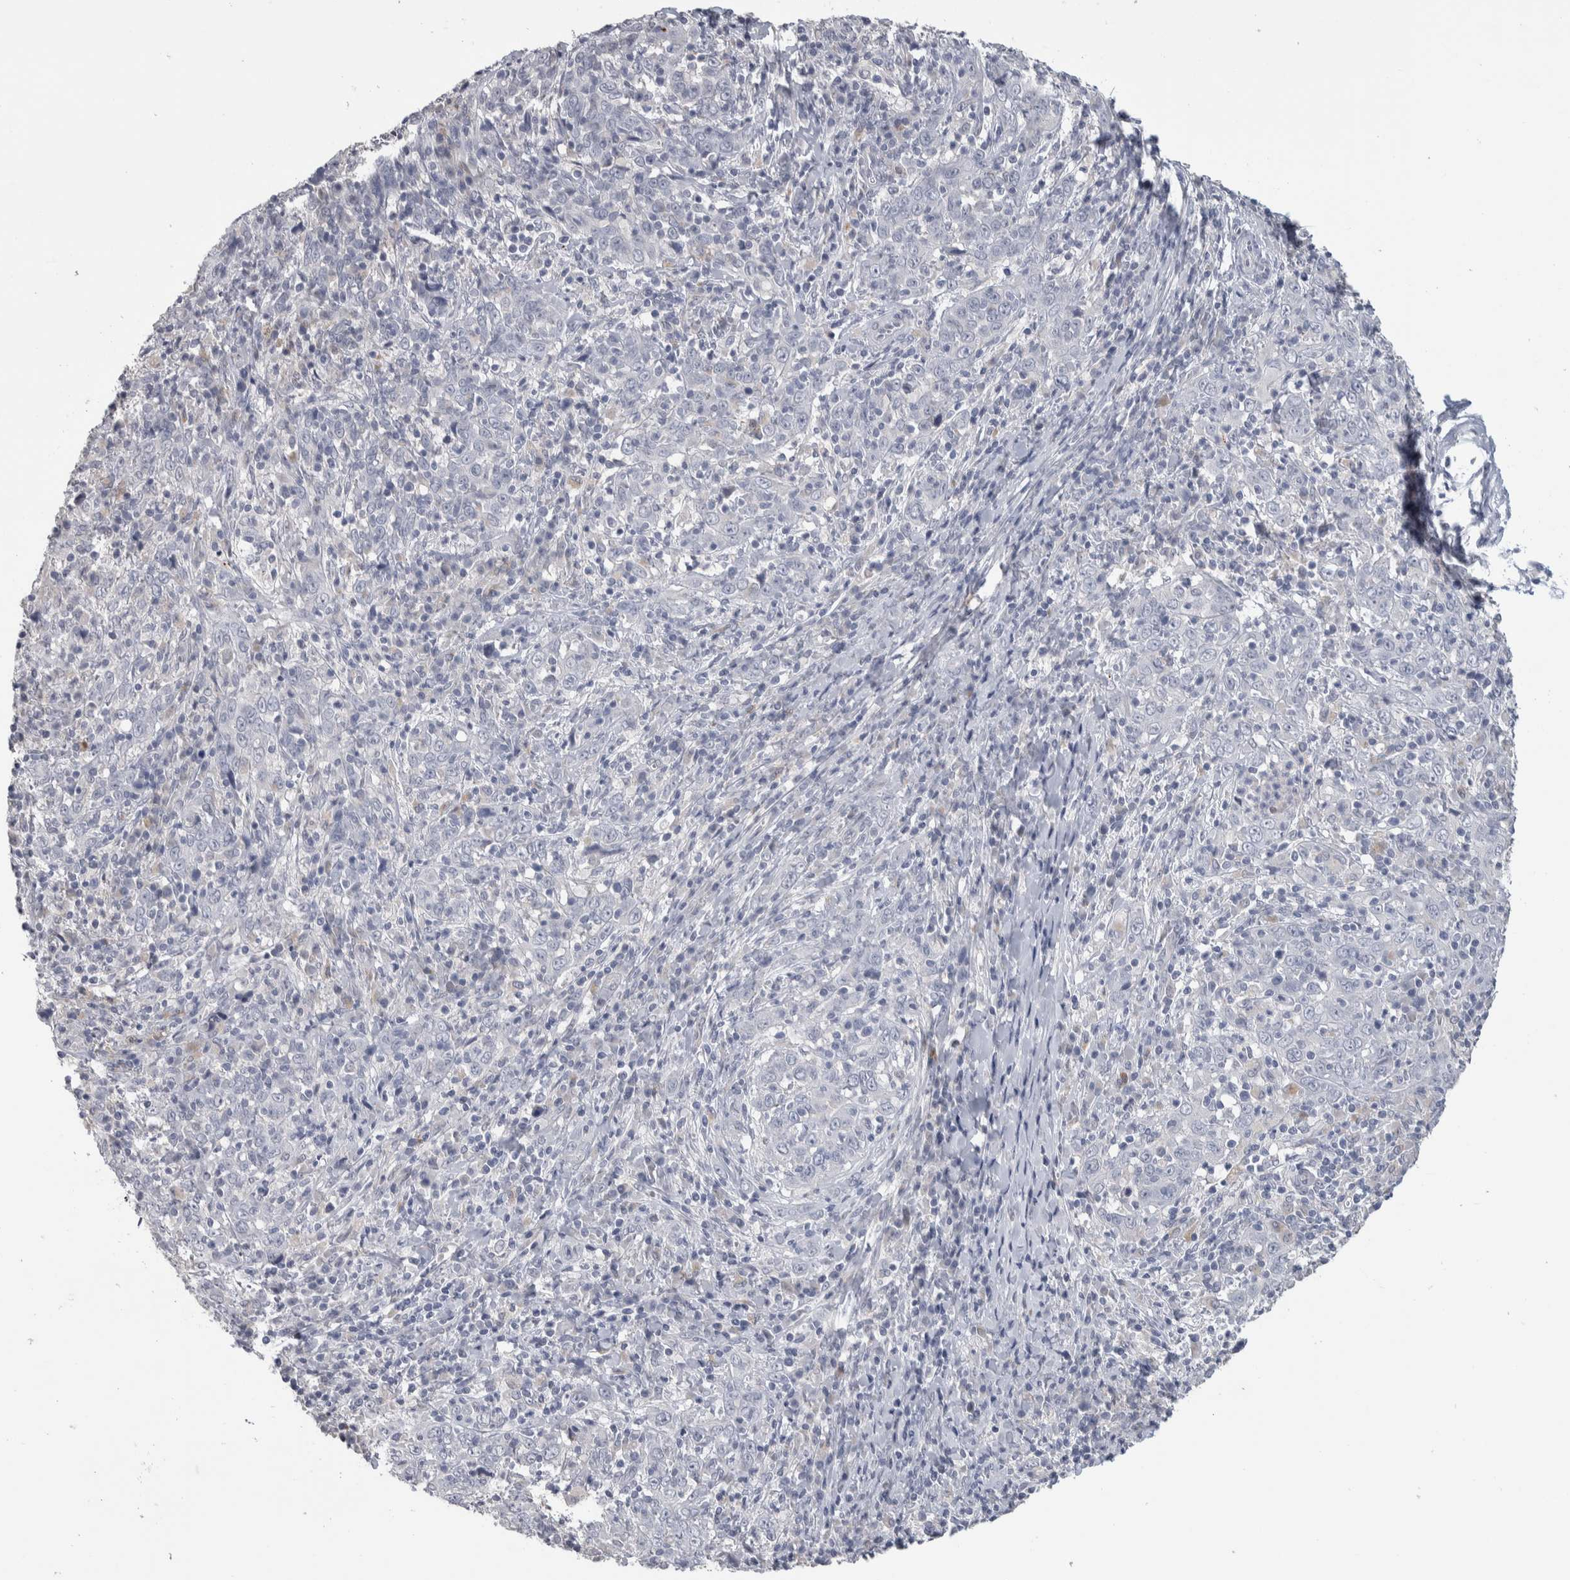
{"staining": {"intensity": "negative", "quantity": "none", "location": "none"}, "tissue": "cervical cancer", "cell_type": "Tumor cells", "image_type": "cancer", "snomed": [{"axis": "morphology", "description": "Squamous cell carcinoma, NOS"}, {"axis": "topography", "description": "Cervix"}], "caption": "Micrograph shows no significant protein expression in tumor cells of squamous cell carcinoma (cervical). Brightfield microscopy of immunohistochemistry (IHC) stained with DAB (brown) and hematoxylin (blue), captured at high magnification.", "gene": "TMEM102", "patient": {"sex": "female", "age": 46}}